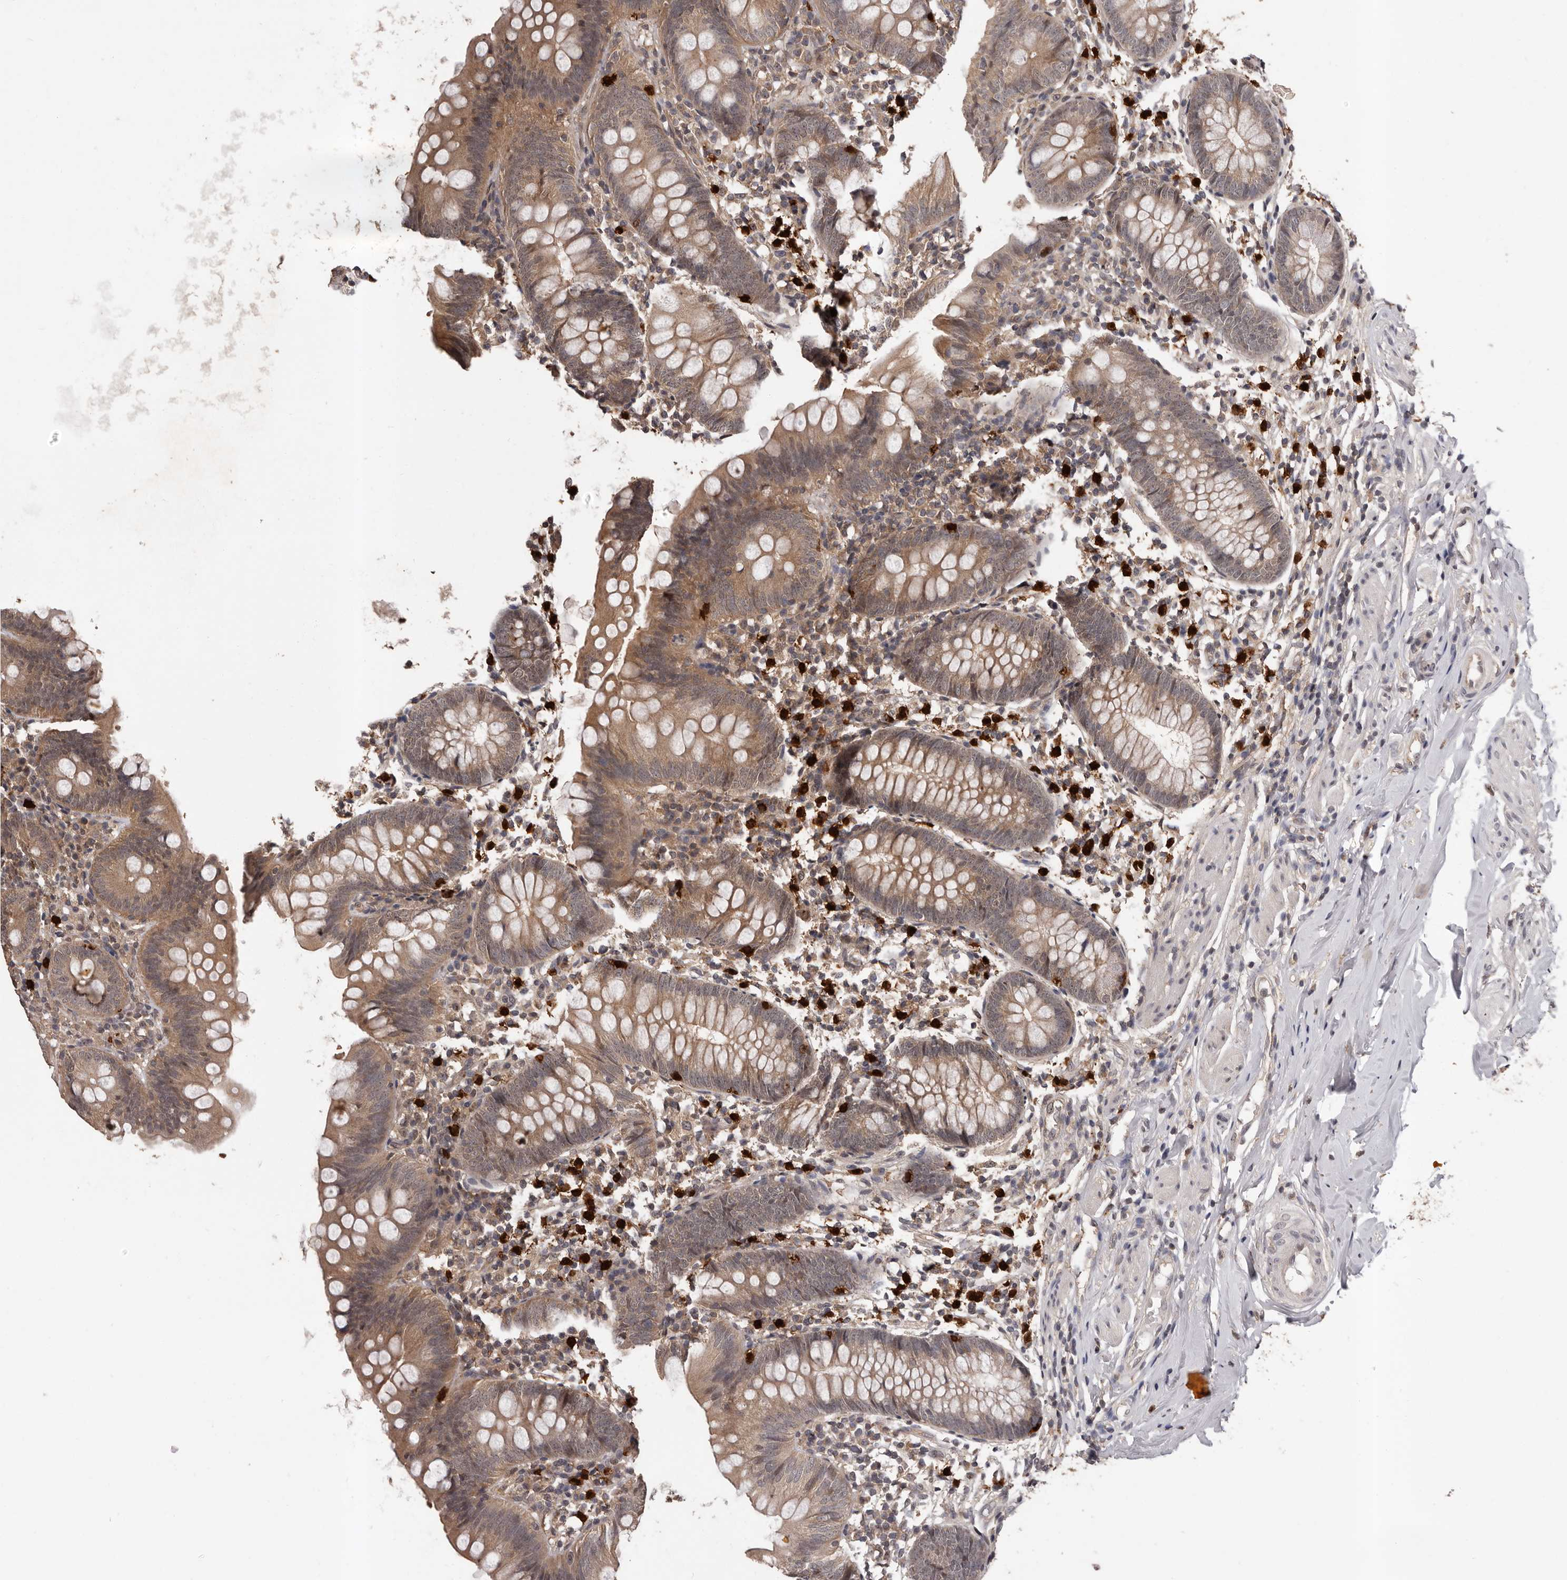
{"staining": {"intensity": "moderate", "quantity": ">75%", "location": "cytoplasmic/membranous"}, "tissue": "appendix", "cell_type": "Glandular cells", "image_type": "normal", "snomed": [{"axis": "morphology", "description": "Normal tissue, NOS"}, {"axis": "topography", "description": "Appendix"}], "caption": "Immunohistochemistry photomicrograph of benign appendix: appendix stained using immunohistochemistry (IHC) reveals medium levels of moderate protein expression localized specifically in the cytoplasmic/membranous of glandular cells, appearing as a cytoplasmic/membranous brown color.", "gene": "VPS37A", "patient": {"sex": "female", "age": 62}}